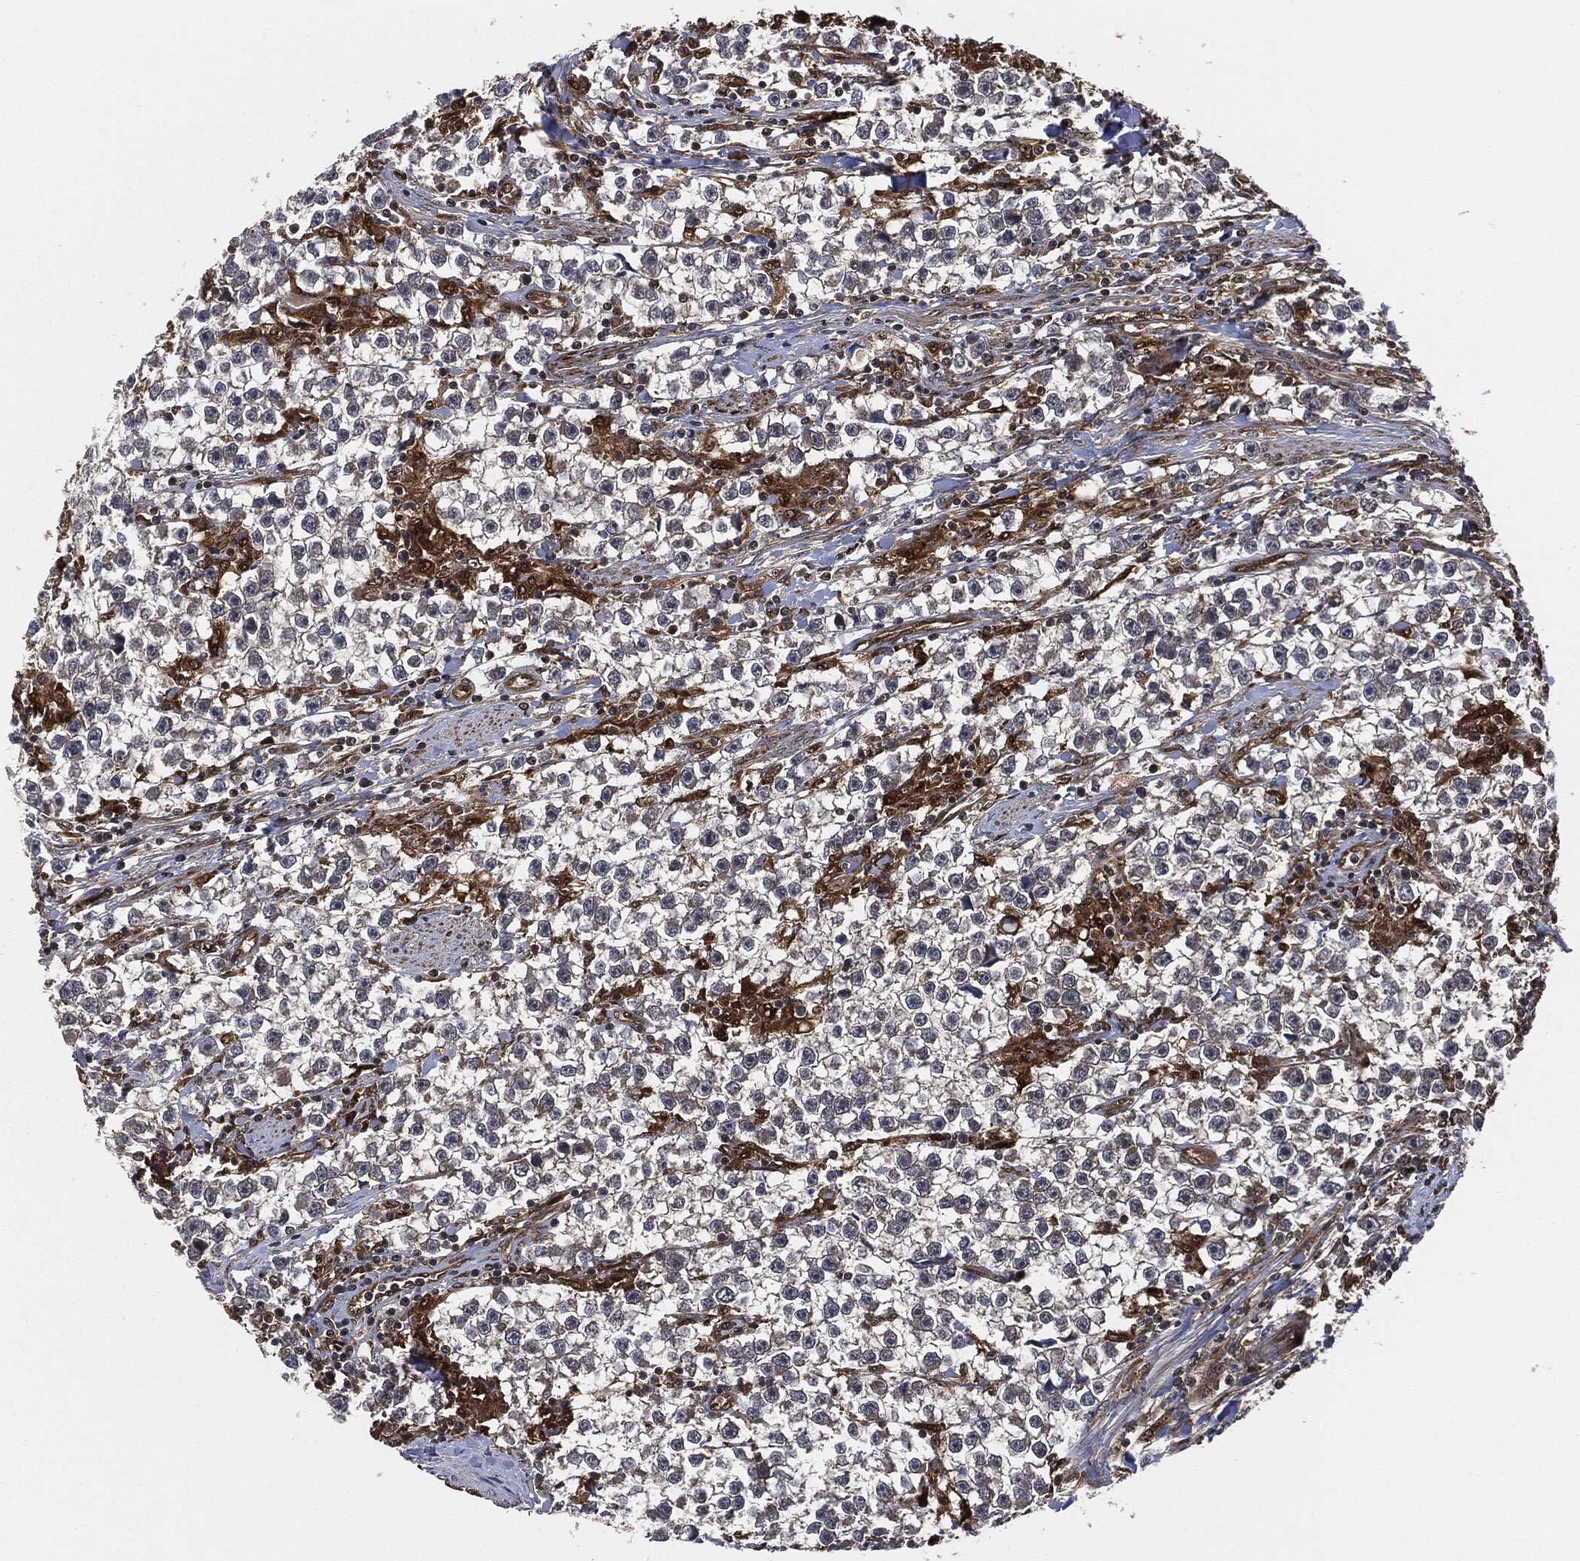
{"staining": {"intensity": "negative", "quantity": "none", "location": "none"}, "tissue": "testis cancer", "cell_type": "Tumor cells", "image_type": "cancer", "snomed": [{"axis": "morphology", "description": "Seminoma, NOS"}, {"axis": "topography", "description": "Testis"}], "caption": "This micrograph is of testis cancer (seminoma) stained with IHC to label a protein in brown with the nuclei are counter-stained blue. There is no staining in tumor cells.", "gene": "CAPRIN2", "patient": {"sex": "male", "age": 59}}